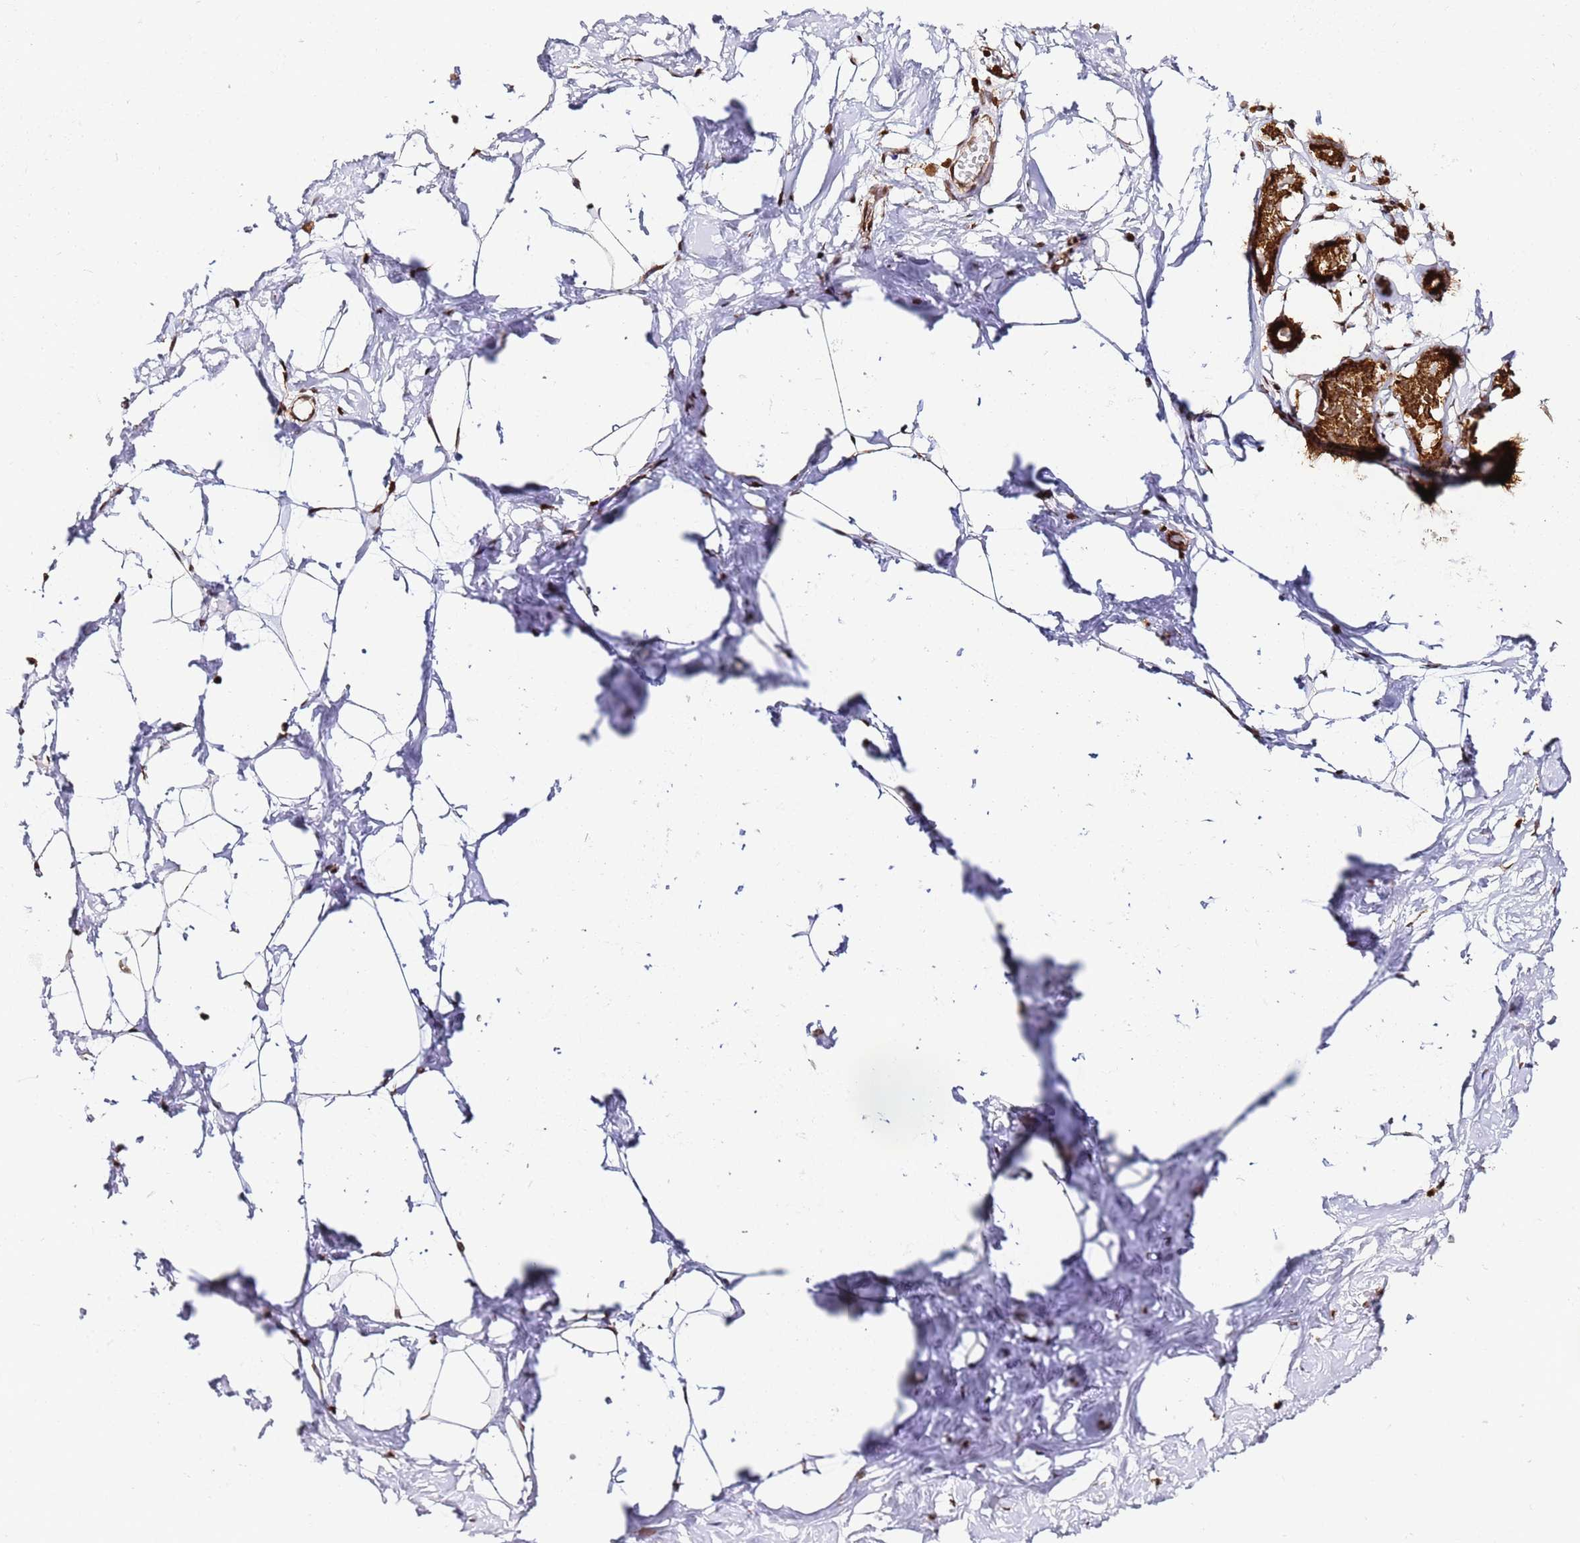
{"staining": {"intensity": "moderate", "quantity": "<25%", "location": "cytoplasmic/membranous"}, "tissue": "breast", "cell_type": "Adipocytes", "image_type": "normal", "snomed": [{"axis": "morphology", "description": "Normal tissue, NOS"}, {"axis": "morphology", "description": "Adenoma, NOS"}, {"axis": "topography", "description": "Breast"}], "caption": "About <25% of adipocytes in benign breast display moderate cytoplasmic/membranous protein expression as visualized by brown immunohistochemical staining.", "gene": "HSPE1", "patient": {"sex": "female", "age": 23}}